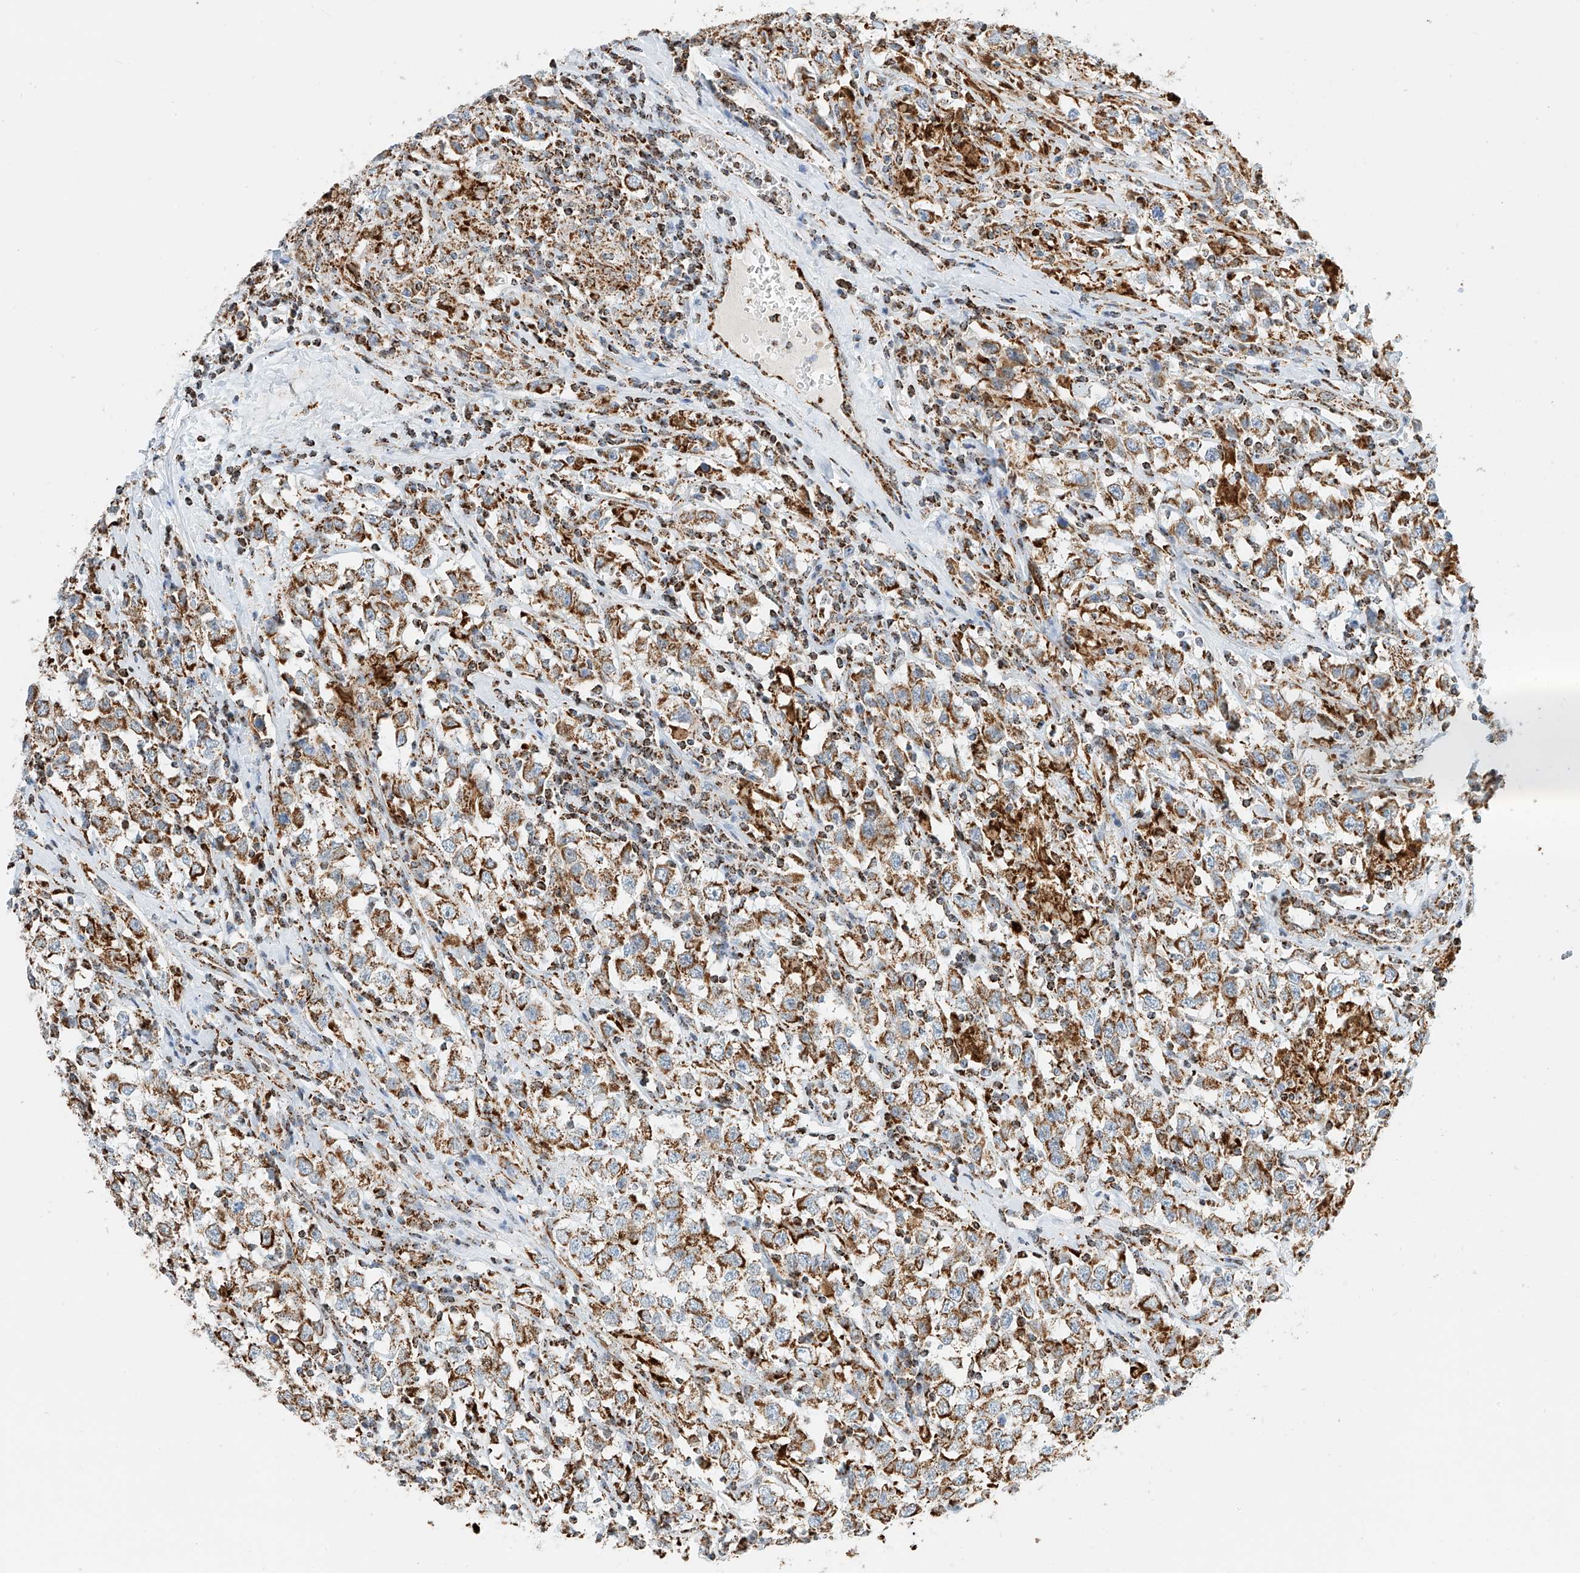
{"staining": {"intensity": "moderate", "quantity": ">75%", "location": "cytoplasmic/membranous"}, "tissue": "testis cancer", "cell_type": "Tumor cells", "image_type": "cancer", "snomed": [{"axis": "morphology", "description": "Seminoma, NOS"}, {"axis": "topography", "description": "Testis"}], "caption": "IHC (DAB (3,3'-diaminobenzidine)) staining of human seminoma (testis) displays moderate cytoplasmic/membranous protein staining in approximately >75% of tumor cells.", "gene": "PPA2", "patient": {"sex": "male", "age": 41}}